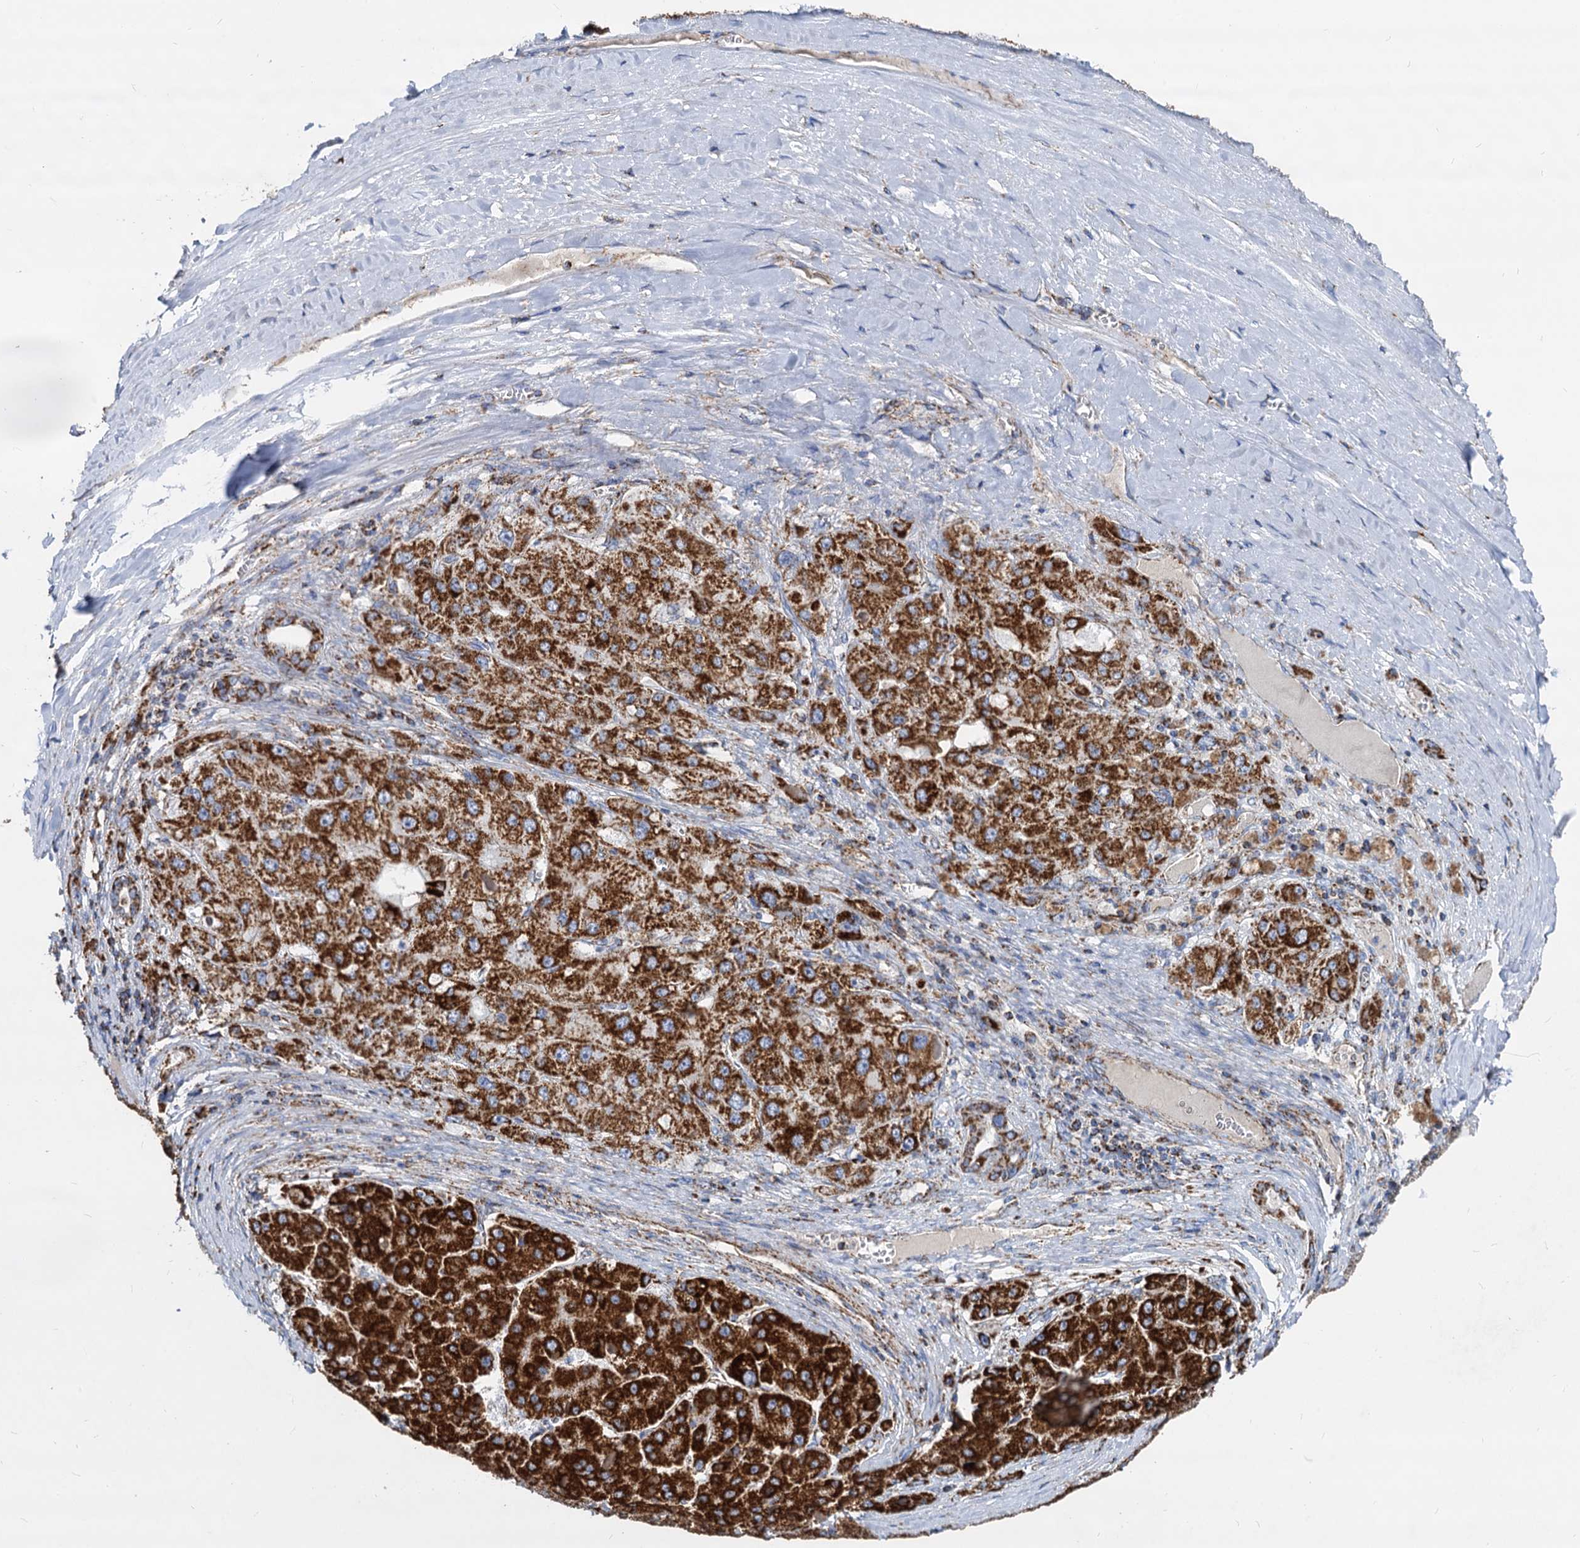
{"staining": {"intensity": "strong", "quantity": ">75%", "location": "cytoplasmic/membranous"}, "tissue": "liver cancer", "cell_type": "Tumor cells", "image_type": "cancer", "snomed": [{"axis": "morphology", "description": "Carcinoma, Hepatocellular, NOS"}, {"axis": "topography", "description": "Liver"}], "caption": "Tumor cells exhibit high levels of strong cytoplasmic/membranous positivity in about >75% of cells in hepatocellular carcinoma (liver). (DAB (3,3'-diaminobenzidine) IHC, brown staining for protein, blue staining for nuclei).", "gene": "TIMM10", "patient": {"sex": "female", "age": 73}}